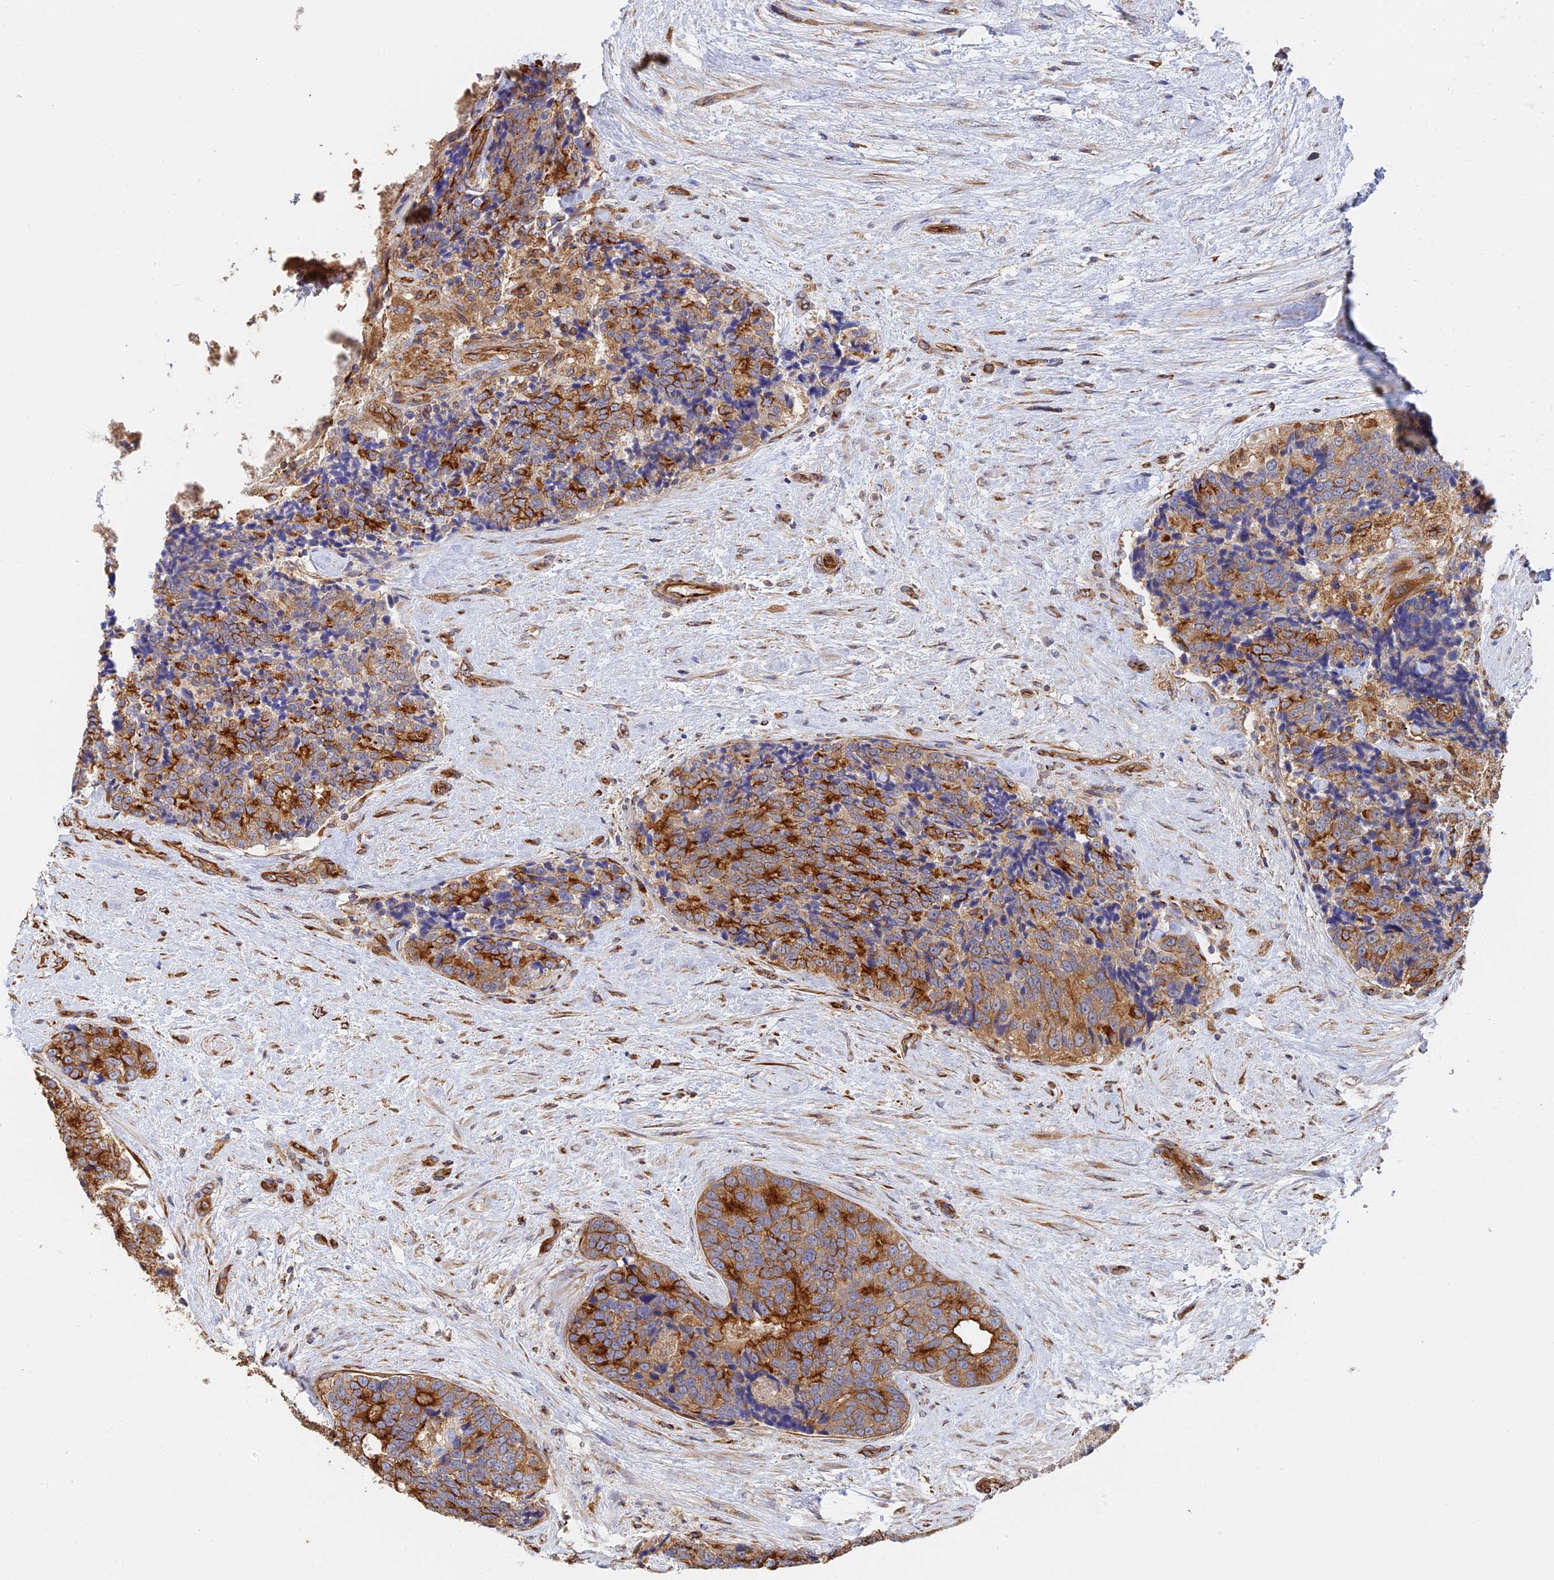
{"staining": {"intensity": "strong", "quantity": "25%-75%", "location": "cytoplasmic/membranous"}, "tissue": "prostate cancer", "cell_type": "Tumor cells", "image_type": "cancer", "snomed": [{"axis": "morphology", "description": "Adenocarcinoma, High grade"}, {"axis": "topography", "description": "Prostate"}], "caption": "Approximately 25%-75% of tumor cells in high-grade adenocarcinoma (prostate) demonstrate strong cytoplasmic/membranous protein positivity as visualized by brown immunohistochemical staining.", "gene": "WBP11", "patient": {"sex": "male", "age": 70}}